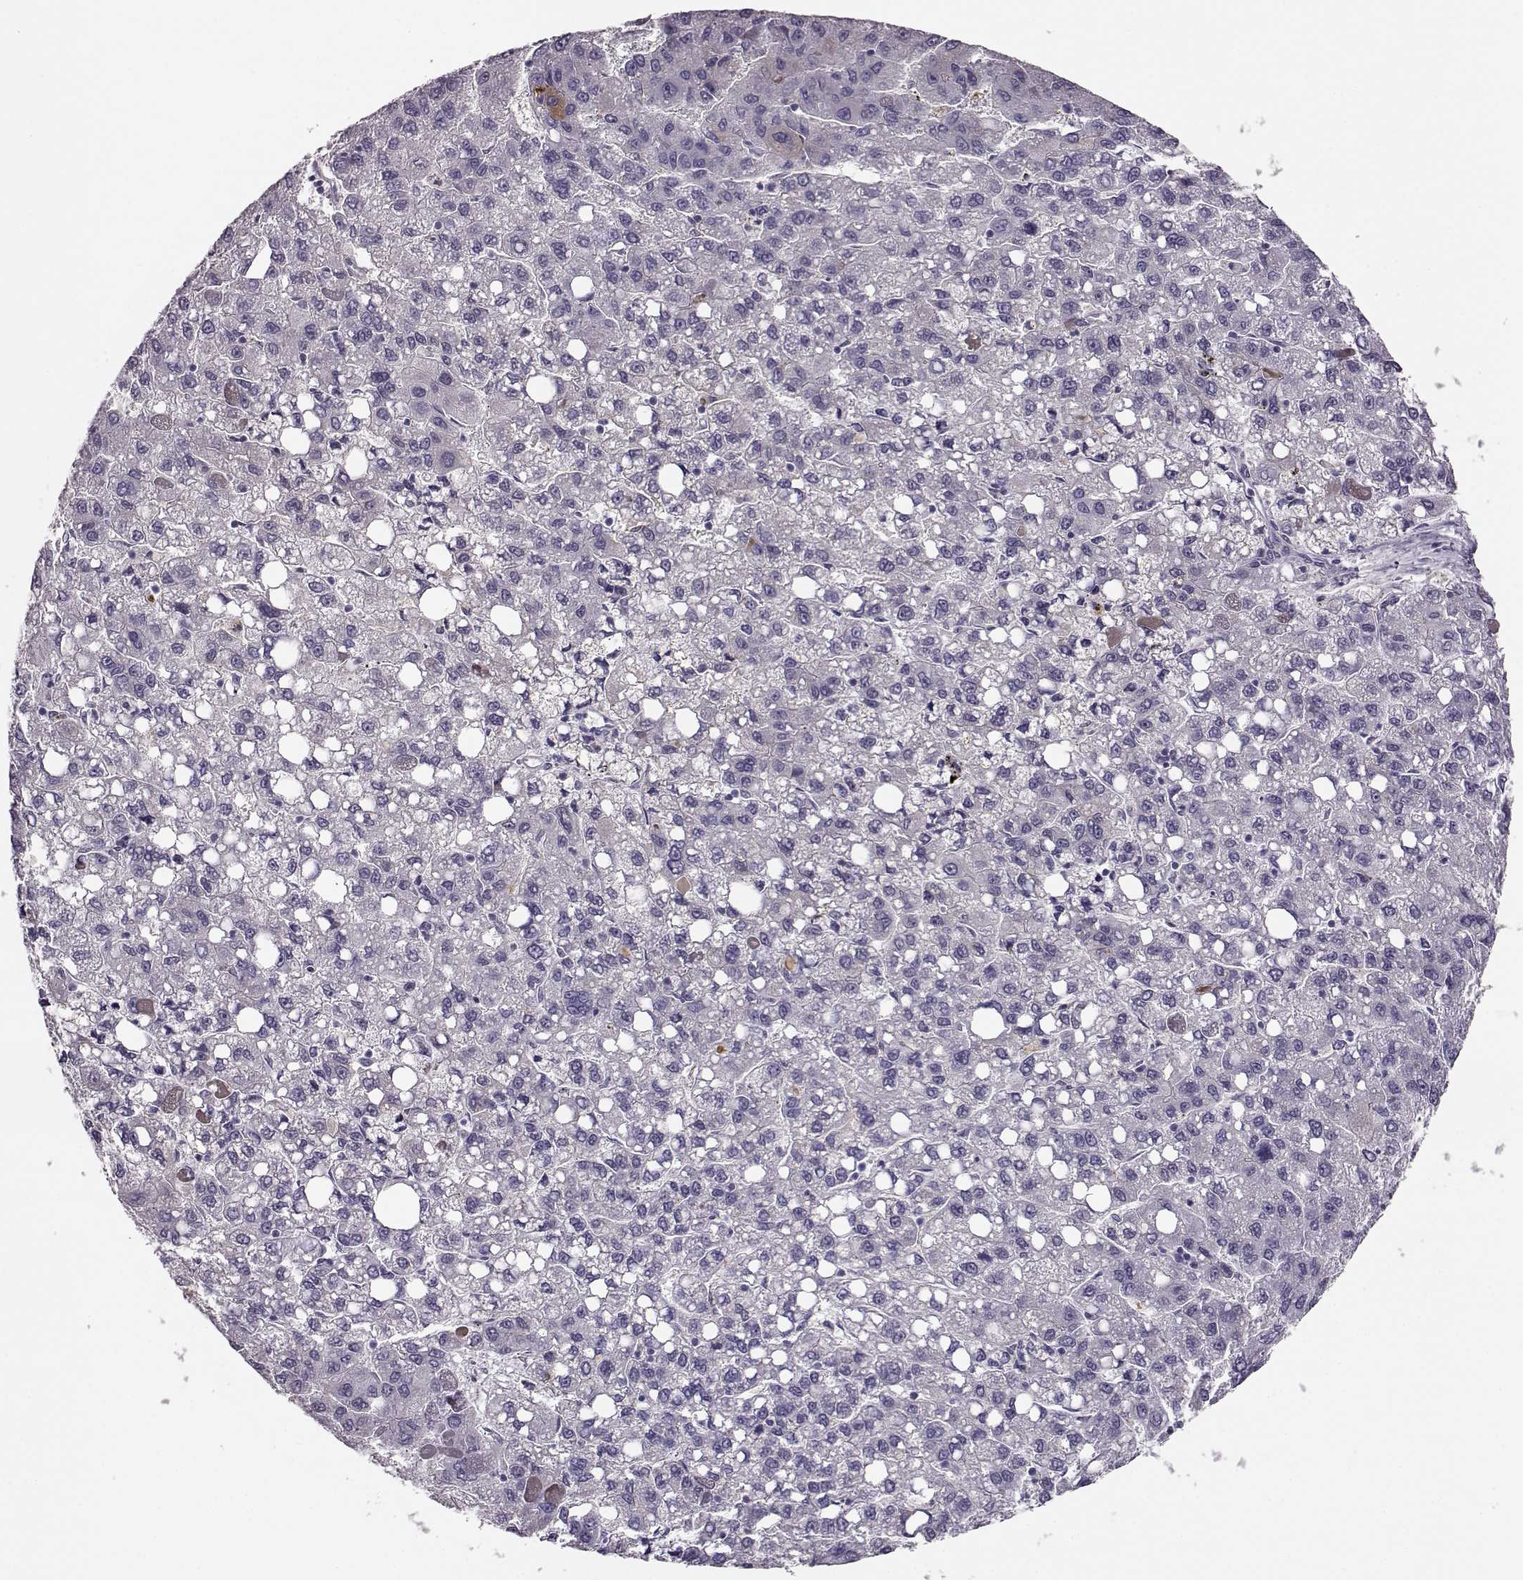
{"staining": {"intensity": "negative", "quantity": "none", "location": "none"}, "tissue": "liver cancer", "cell_type": "Tumor cells", "image_type": "cancer", "snomed": [{"axis": "morphology", "description": "Carcinoma, Hepatocellular, NOS"}, {"axis": "topography", "description": "Liver"}], "caption": "Tumor cells show no significant protein staining in liver cancer (hepatocellular carcinoma).", "gene": "TRIM69", "patient": {"sex": "female", "age": 82}}